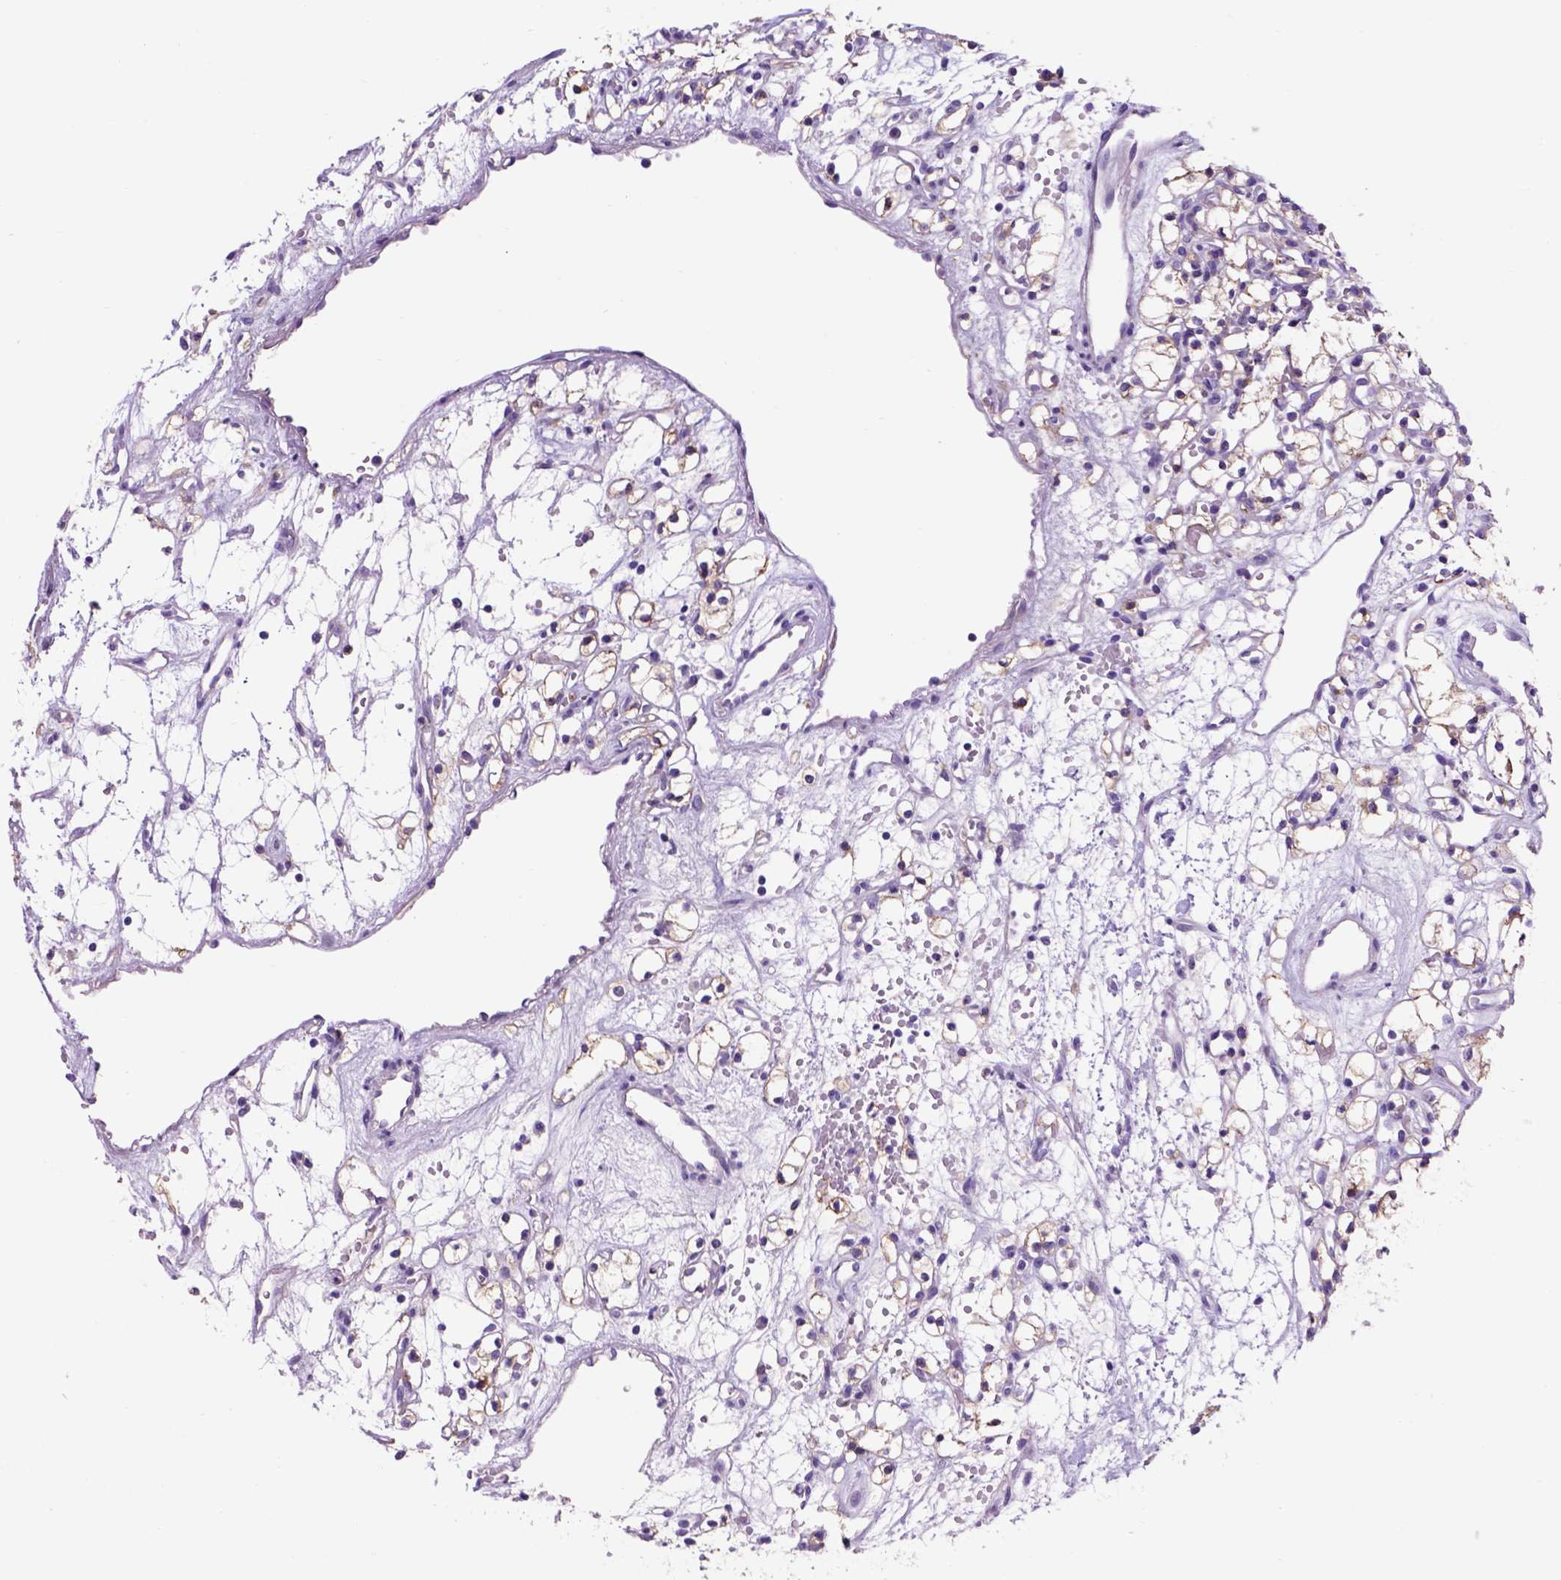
{"staining": {"intensity": "negative", "quantity": "none", "location": "none"}, "tissue": "renal cancer", "cell_type": "Tumor cells", "image_type": "cancer", "snomed": [{"axis": "morphology", "description": "Adenocarcinoma, NOS"}, {"axis": "topography", "description": "Kidney"}], "caption": "There is no significant expression in tumor cells of adenocarcinoma (renal).", "gene": "EGFR", "patient": {"sex": "female", "age": 59}}